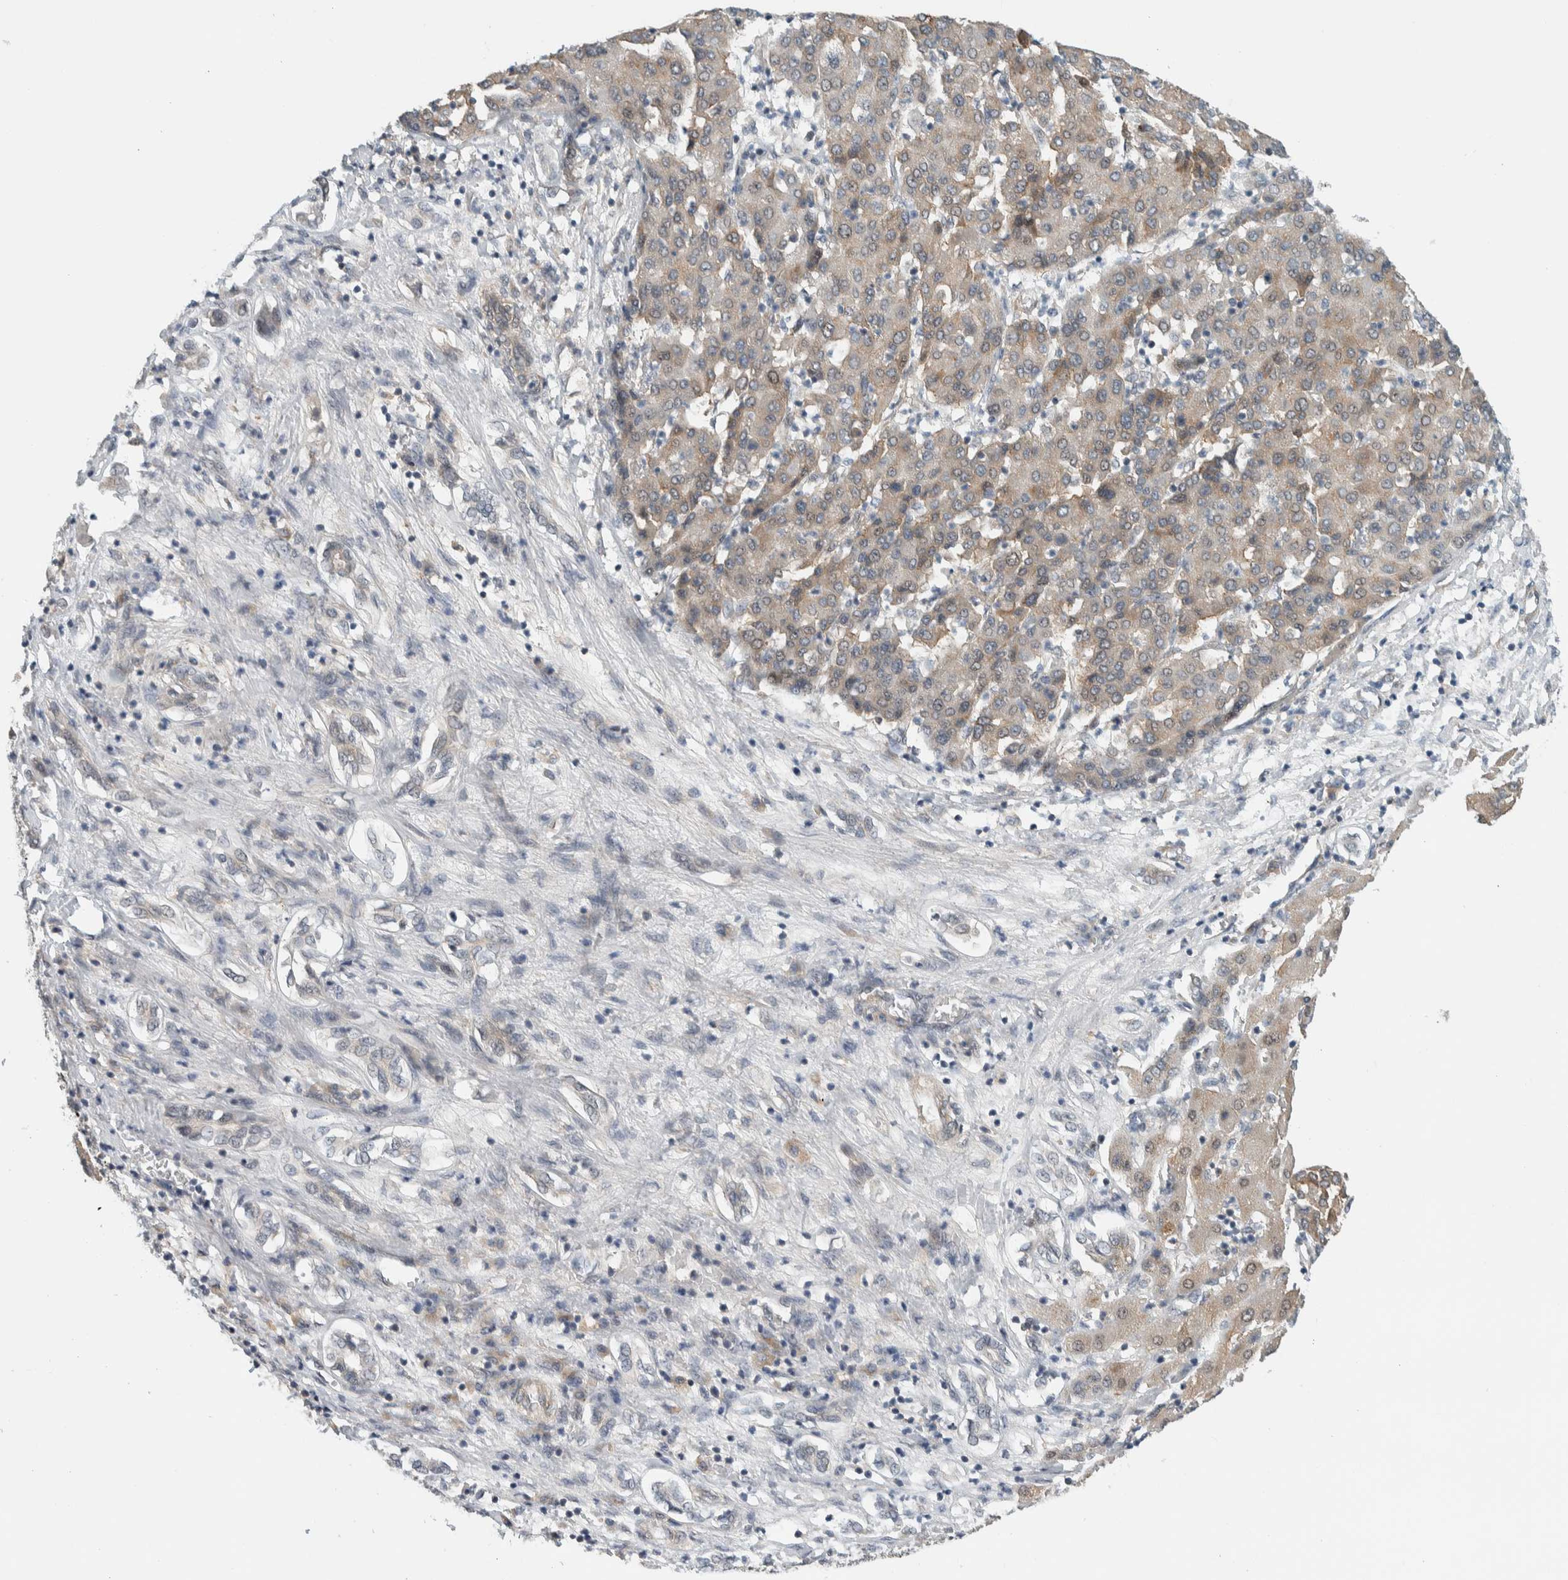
{"staining": {"intensity": "weak", "quantity": ">75%", "location": "cytoplasmic/membranous,nuclear"}, "tissue": "liver cancer", "cell_type": "Tumor cells", "image_type": "cancer", "snomed": [{"axis": "morphology", "description": "Carcinoma, Hepatocellular, NOS"}, {"axis": "topography", "description": "Liver"}], "caption": "High-magnification brightfield microscopy of liver cancer (hepatocellular carcinoma) stained with DAB (brown) and counterstained with hematoxylin (blue). tumor cells exhibit weak cytoplasmic/membranous and nuclear staining is identified in about>75% of cells.", "gene": "MPRIP", "patient": {"sex": "male", "age": 65}}